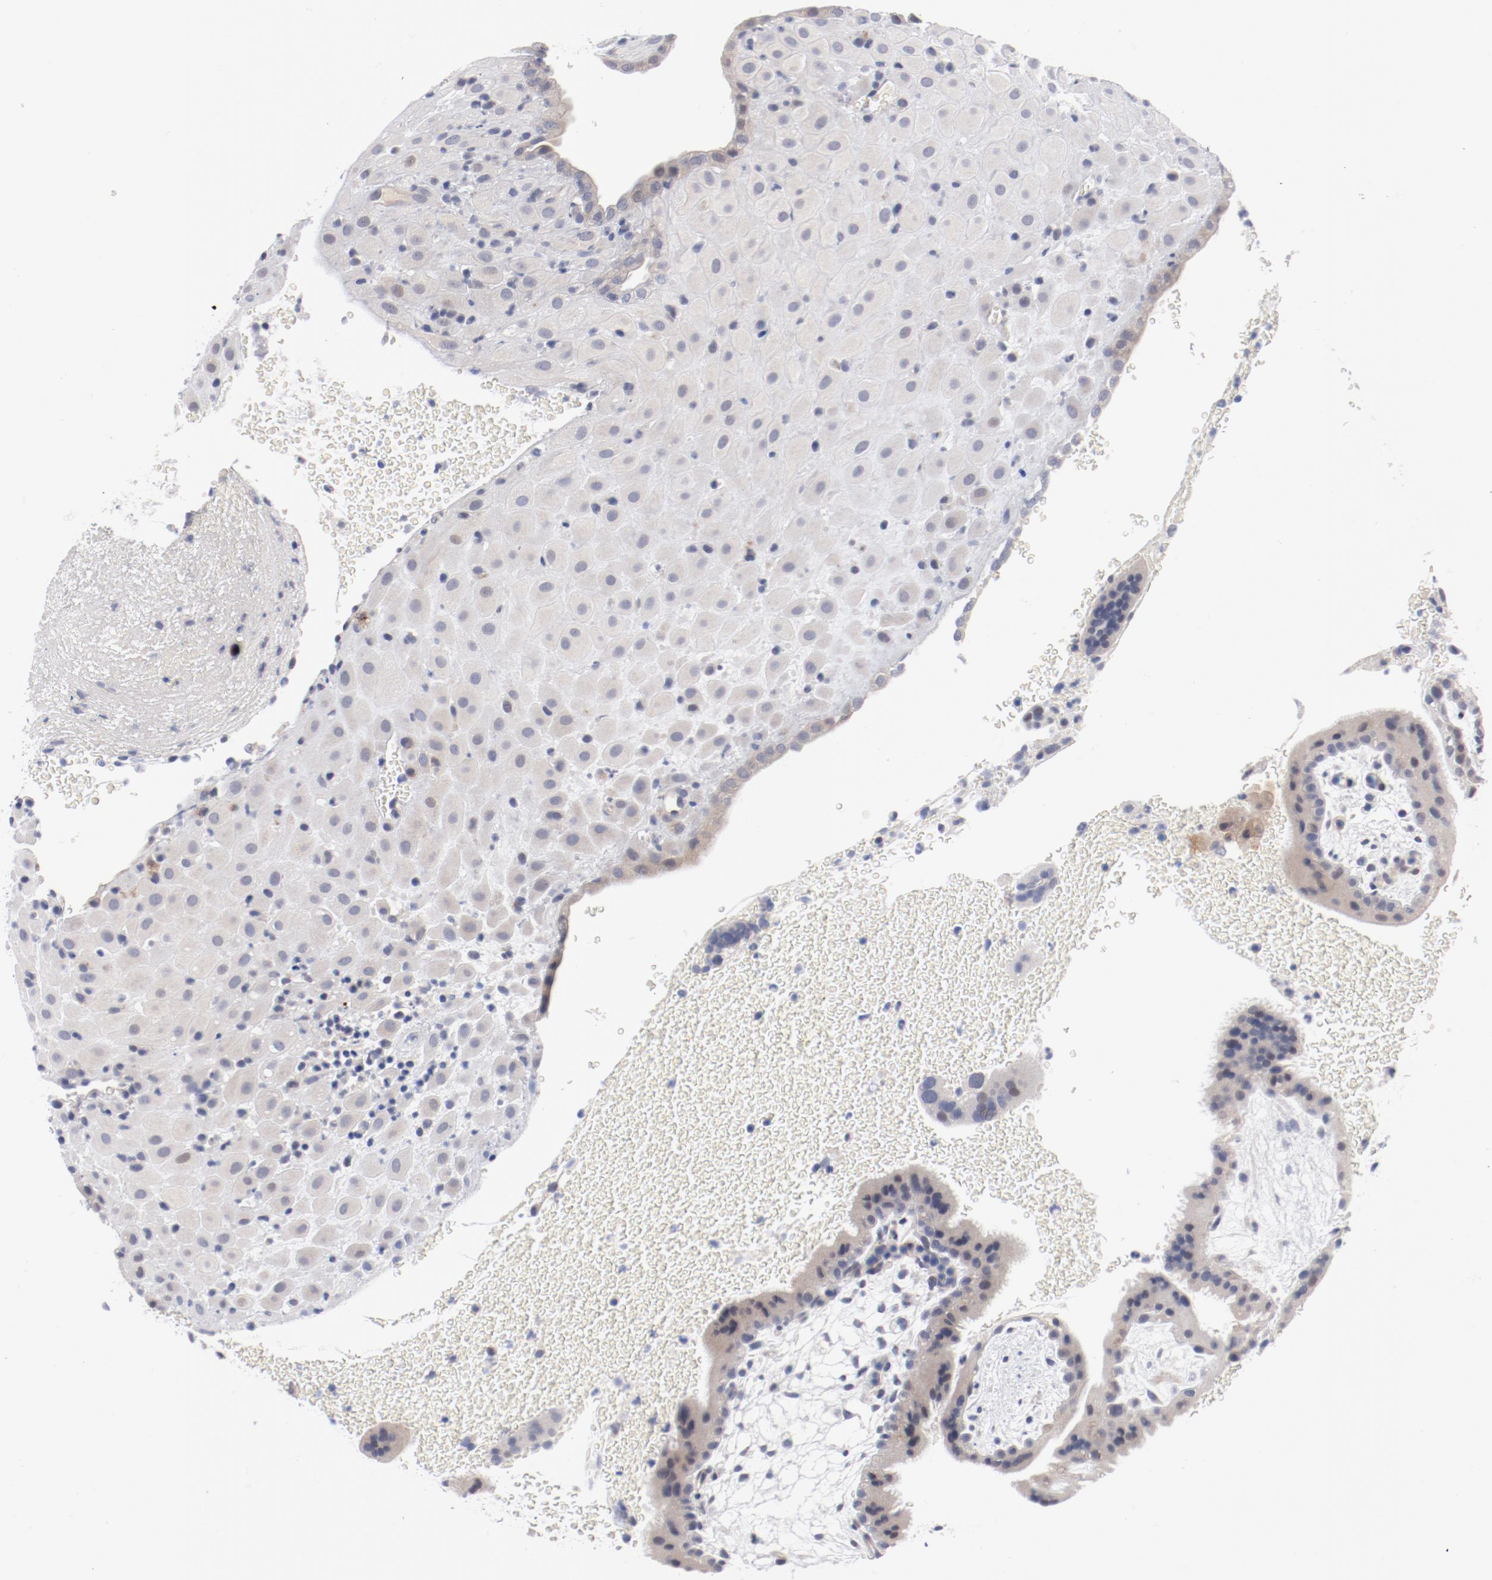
{"staining": {"intensity": "negative", "quantity": "none", "location": "none"}, "tissue": "placenta", "cell_type": "Decidual cells", "image_type": "normal", "snomed": [{"axis": "morphology", "description": "Normal tissue, NOS"}, {"axis": "topography", "description": "Placenta"}], "caption": "Immunohistochemical staining of normal human placenta displays no significant expression in decidual cells. (DAB (3,3'-diaminobenzidine) IHC with hematoxylin counter stain).", "gene": "KCNK13", "patient": {"sex": "female", "age": 19}}